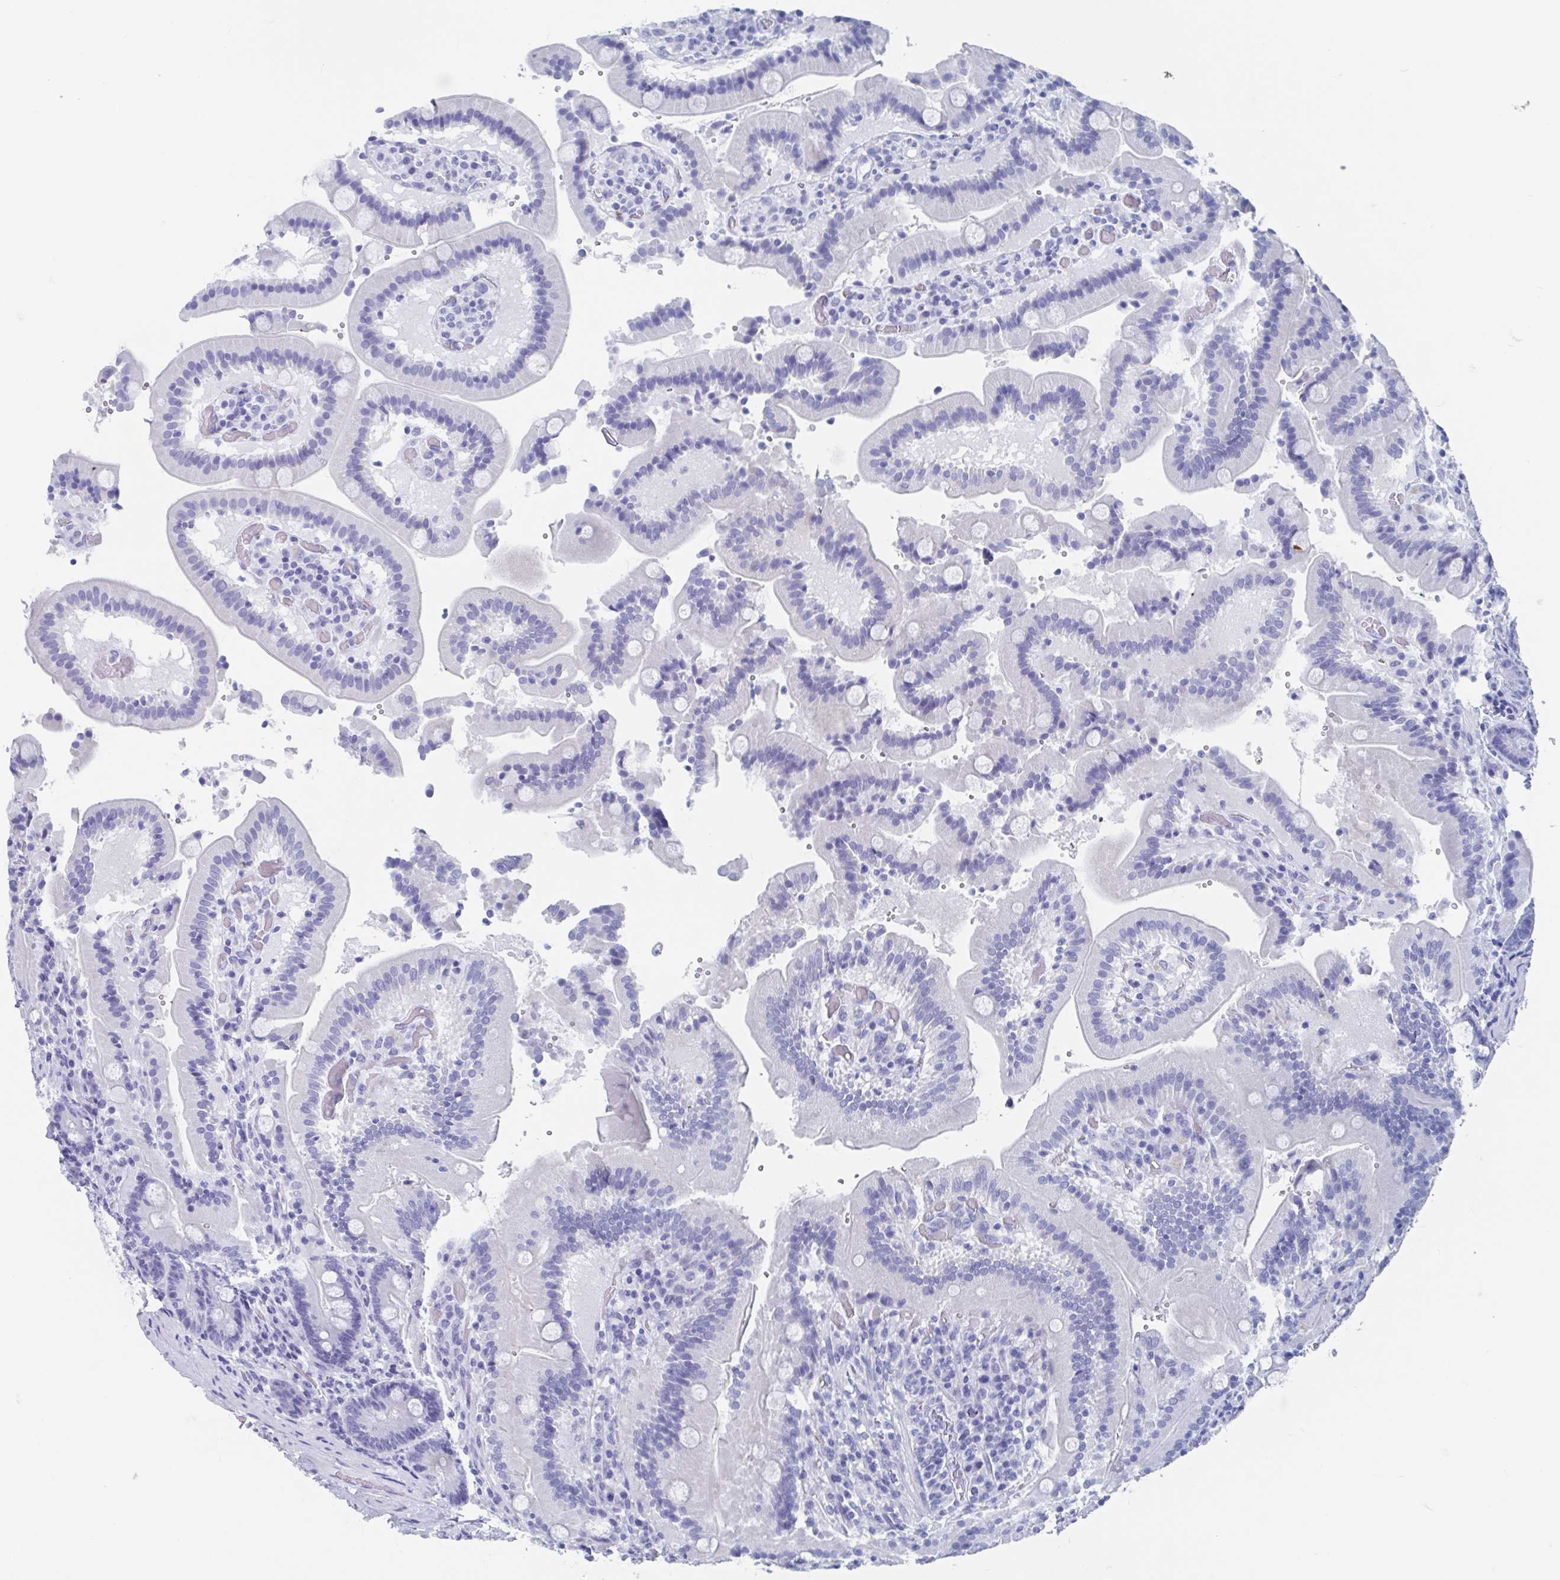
{"staining": {"intensity": "negative", "quantity": "none", "location": "none"}, "tissue": "duodenum", "cell_type": "Glandular cells", "image_type": "normal", "snomed": [{"axis": "morphology", "description": "Normal tissue, NOS"}, {"axis": "topography", "description": "Duodenum"}], "caption": "High magnification brightfield microscopy of unremarkable duodenum stained with DAB (3,3'-diaminobenzidine) (brown) and counterstained with hematoxylin (blue): glandular cells show no significant positivity. (DAB (3,3'-diaminobenzidine) immunohistochemistry, high magnification).", "gene": "C10orf53", "patient": {"sex": "female", "age": 62}}